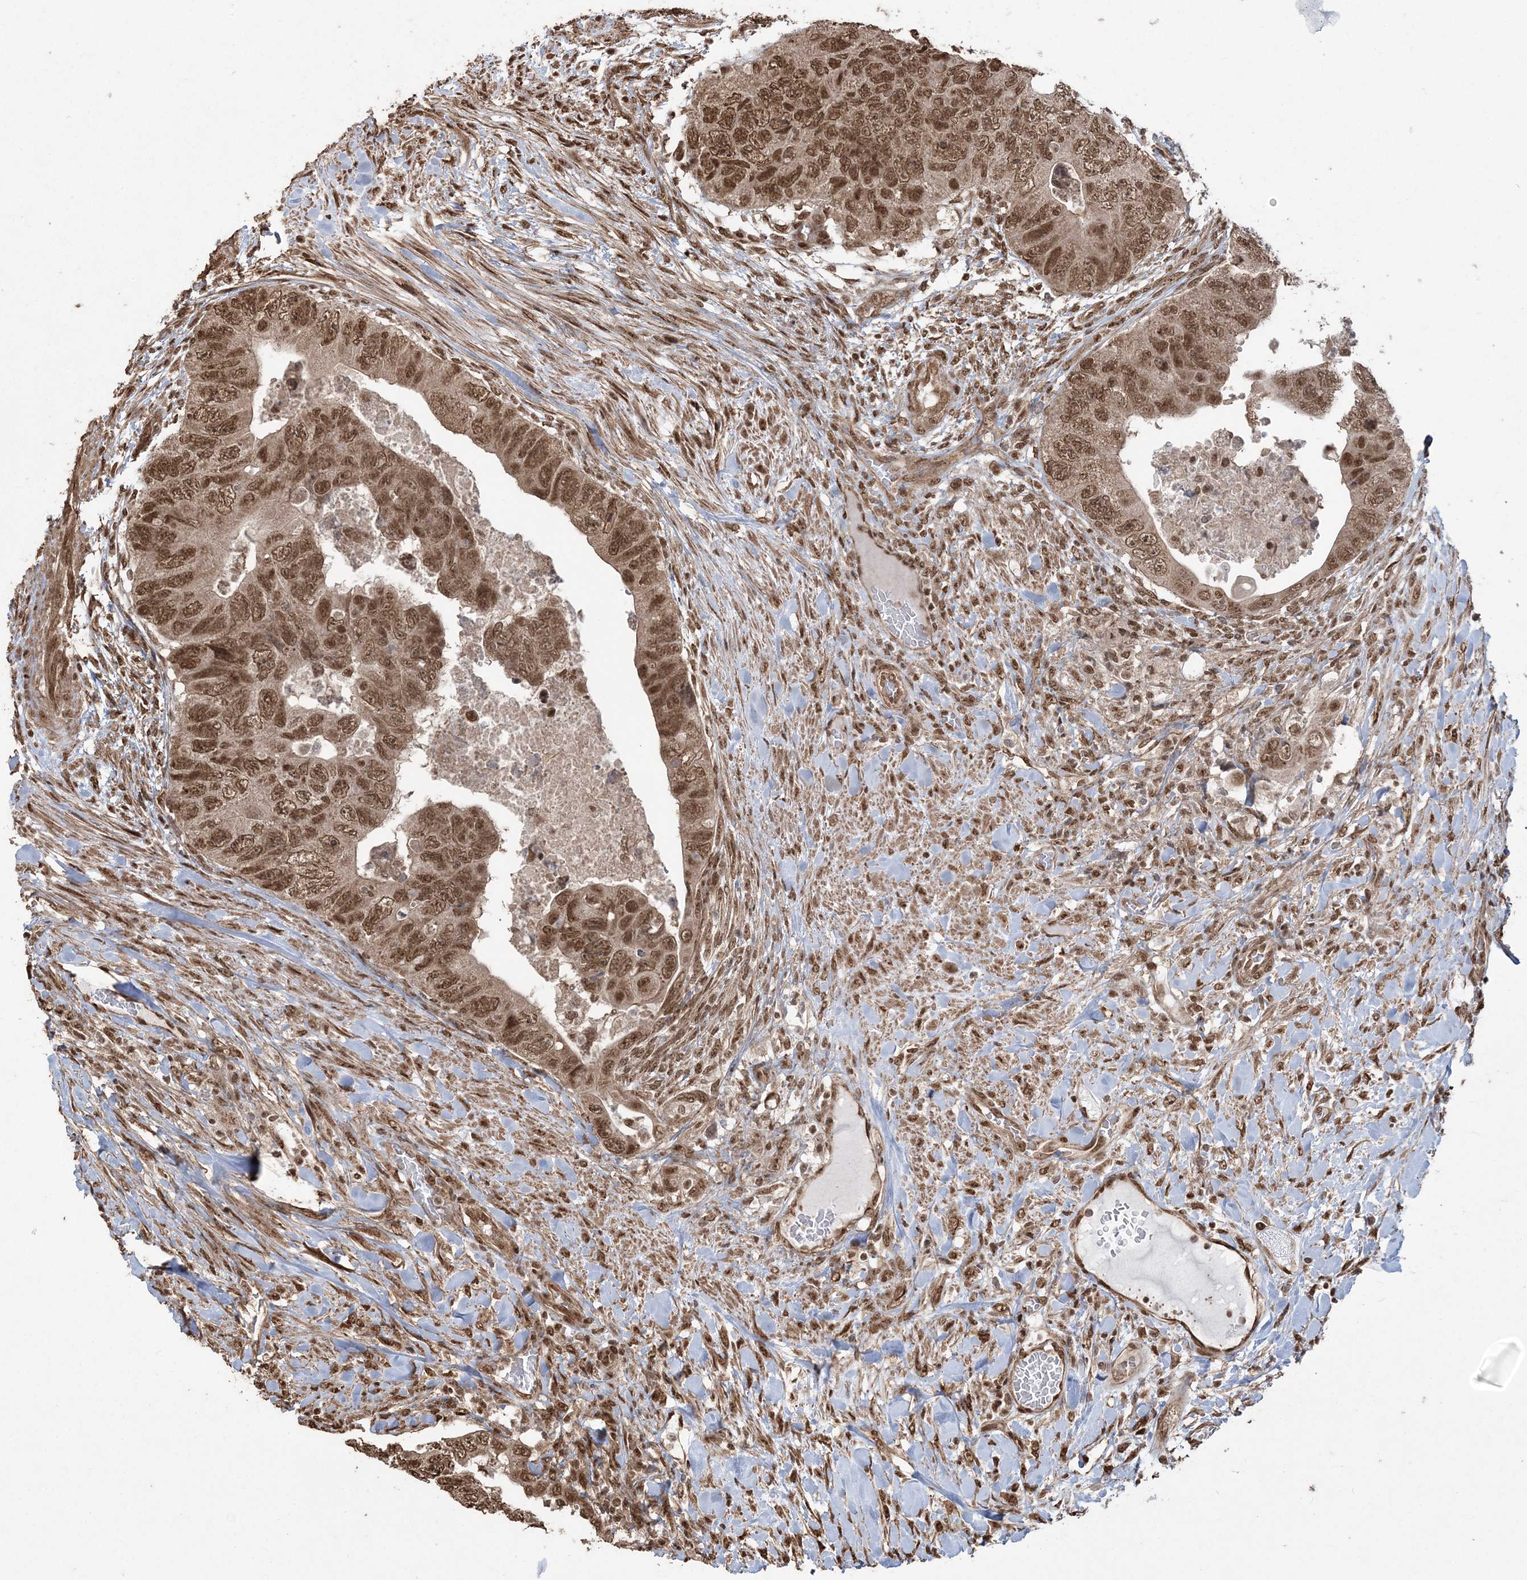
{"staining": {"intensity": "moderate", "quantity": ">75%", "location": "nuclear"}, "tissue": "colorectal cancer", "cell_type": "Tumor cells", "image_type": "cancer", "snomed": [{"axis": "morphology", "description": "Adenocarcinoma, NOS"}, {"axis": "topography", "description": "Rectum"}], "caption": "Immunohistochemistry (IHC) staining of colorectal adenocarcinoma, which exhibits medium levels of moderate nuclear expression in about >75% of tumor cells indicating moderate nuclear protein positivity. The staining was performed using DAB (3,3'-diaminobenzidine) (brown) for protein detection and nuclei were counterstained in hematoxylin (blue).", "gene": "ZNF839", "patient": {"sex": "male", "age": 63}}